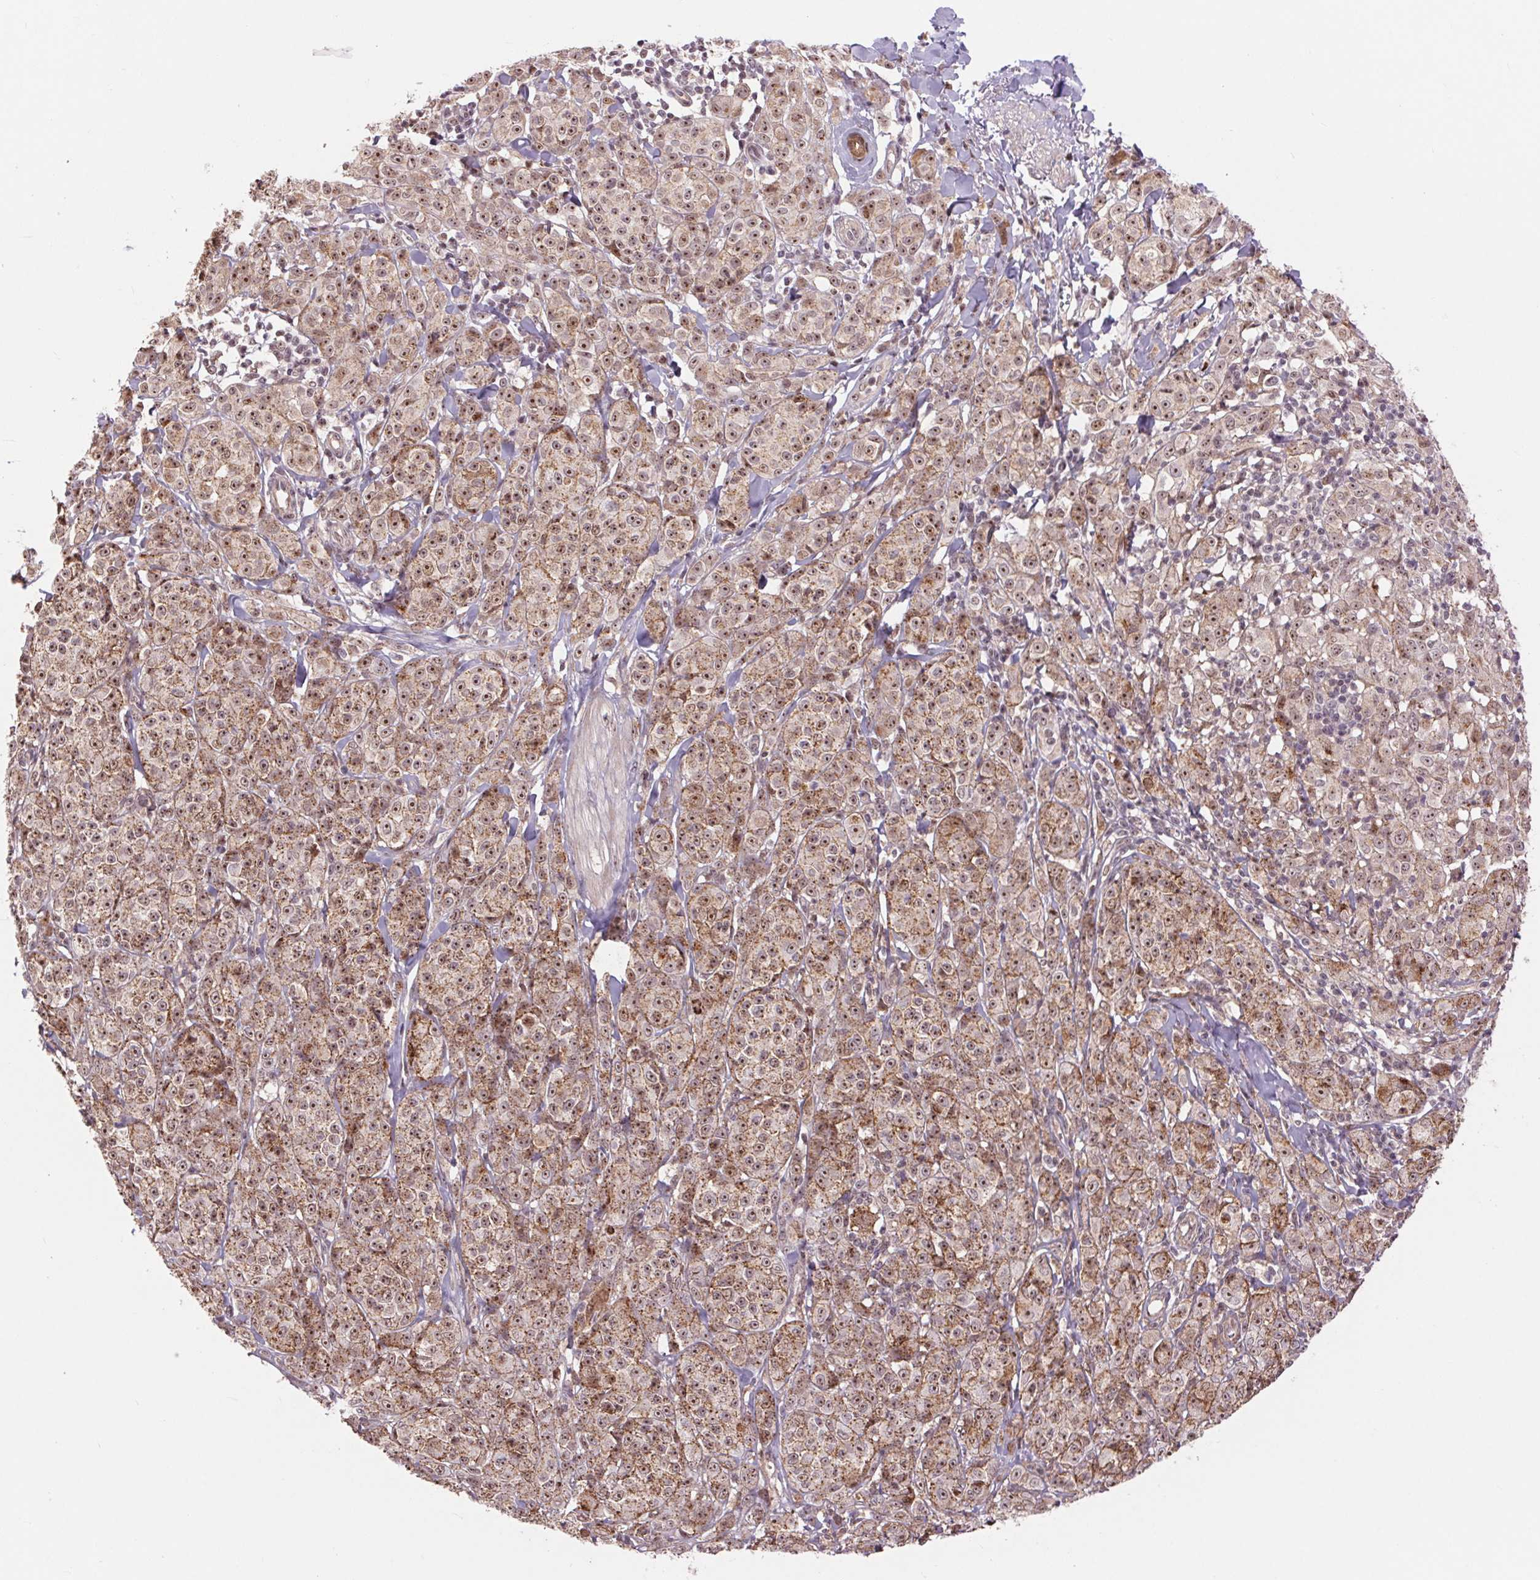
{"staining": {"intensity": "moderate", "quantity": ">75%", "location": "cytoplasmic/membranous,nuclear"}, "tissue": "melanoma", "cell_type": "Tumor cells", "image_type": "cancer", "snomed": [{"axis": "morphology", "description": "Malignant melanoma, NOS"}, {"axis": "topography", "description": "Skin"}], "caption": "Malignant melanoma tissue reveals moderate cytoplasmic/membranous and nuclear staining in approximately >75% of tumor cells (DAB IHC with brightfield microscopy, high magnification).", "gene": "CHMP4B", "patient": {"sex": "male", "age": 89}}